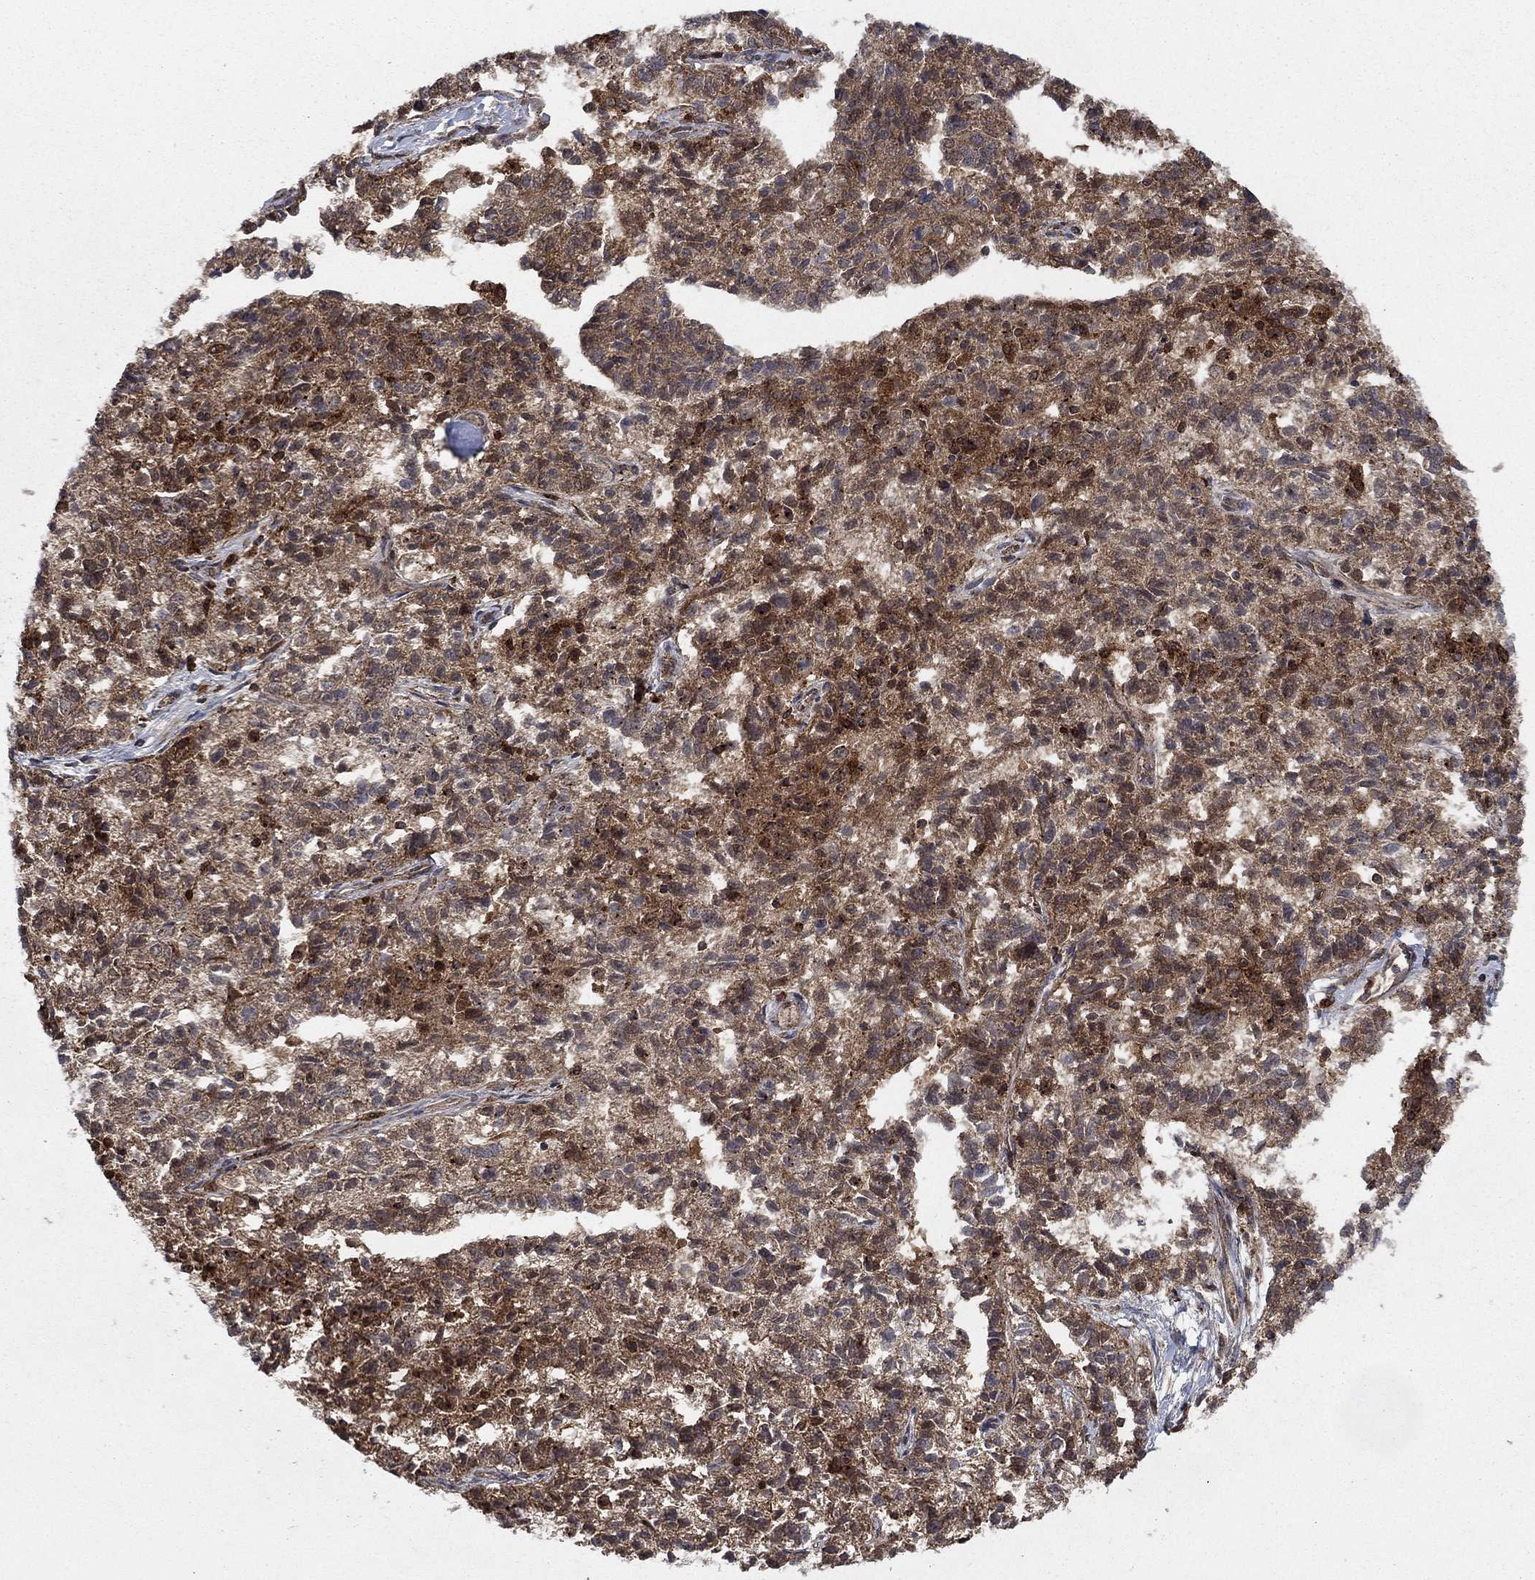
{"staining": {"intensity": "moderate", "quantity": ">75%", "location": "cytoplasmic/membranous"}, "tissue": "ovarian cancer", "cell_type": "Tumor cells", "image_type": "cancer", "snomed": [{"axis": "morphology", "description": "Cystadenocarcinoma, serous, NOS"}, {"axis": "topography", "description": "Ovary"}], "caption": "The micrograph demonstrates a brown stain indicating the presence of a protein in the cytoplasmic/membranous of tumor cells in ovarian cancer (serous cystadenocarcinoma). The staining was performed using DAB (3,3'-diaminobenzidine), with brown indicating positive protein expression. Nuclei are stained blue with hematoxylin.", "gene": "IFI35", "patient": {"sex": "female", "age": 71}}